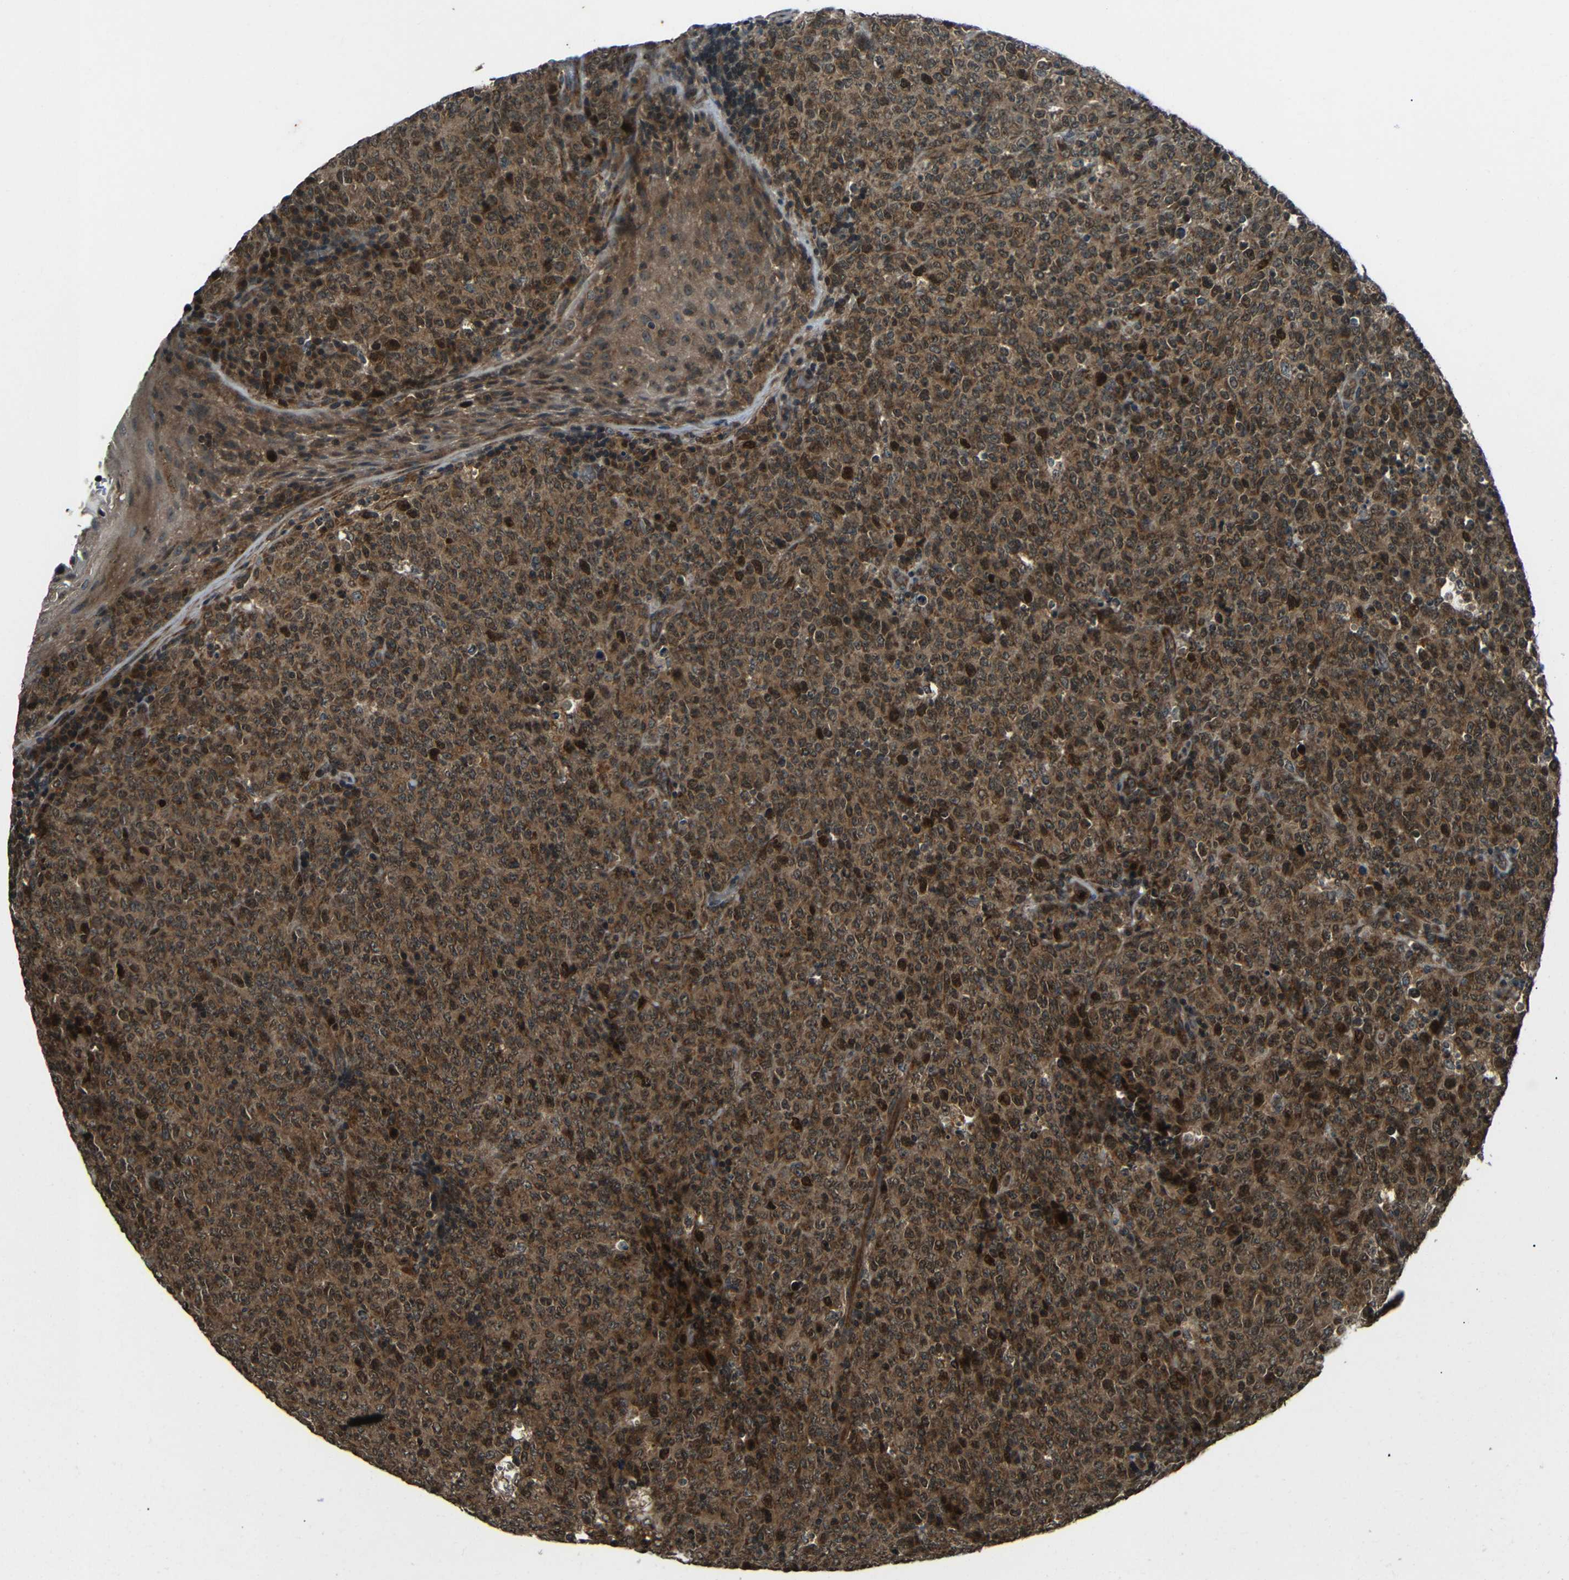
{"staining": {"intensity": "moderate", "quantity": ">75%", "location": "cytoplasmic/membranous,nuclear"}, "tissue": "lymphoma", "cell_type": "Tumor cells", "image_type": "cancer", "snomed": [{"axis": "morphology", "description": "Malignant lymphoma, non-Hodgkin's type, High grade"}, {"axis": "topography", "description": "Tonsil"}], "caption": "Immunohistochemistry (IHC) staining of lymphoma, which exhibits medium levels of moderate cytoplasmic/membranous and nuclear expression in approximately >75% of tumor cells indicating moderate cytoplasmic/membranous and nuclear protein staining. The staining was performed using DAB (3,3'-diaminobenzidine) (brown) for protein detection and nuclei were counterstained in hematoxylin (blue).", "gene": "PLK2", "patient": {"sex": "female", "age": 36}}